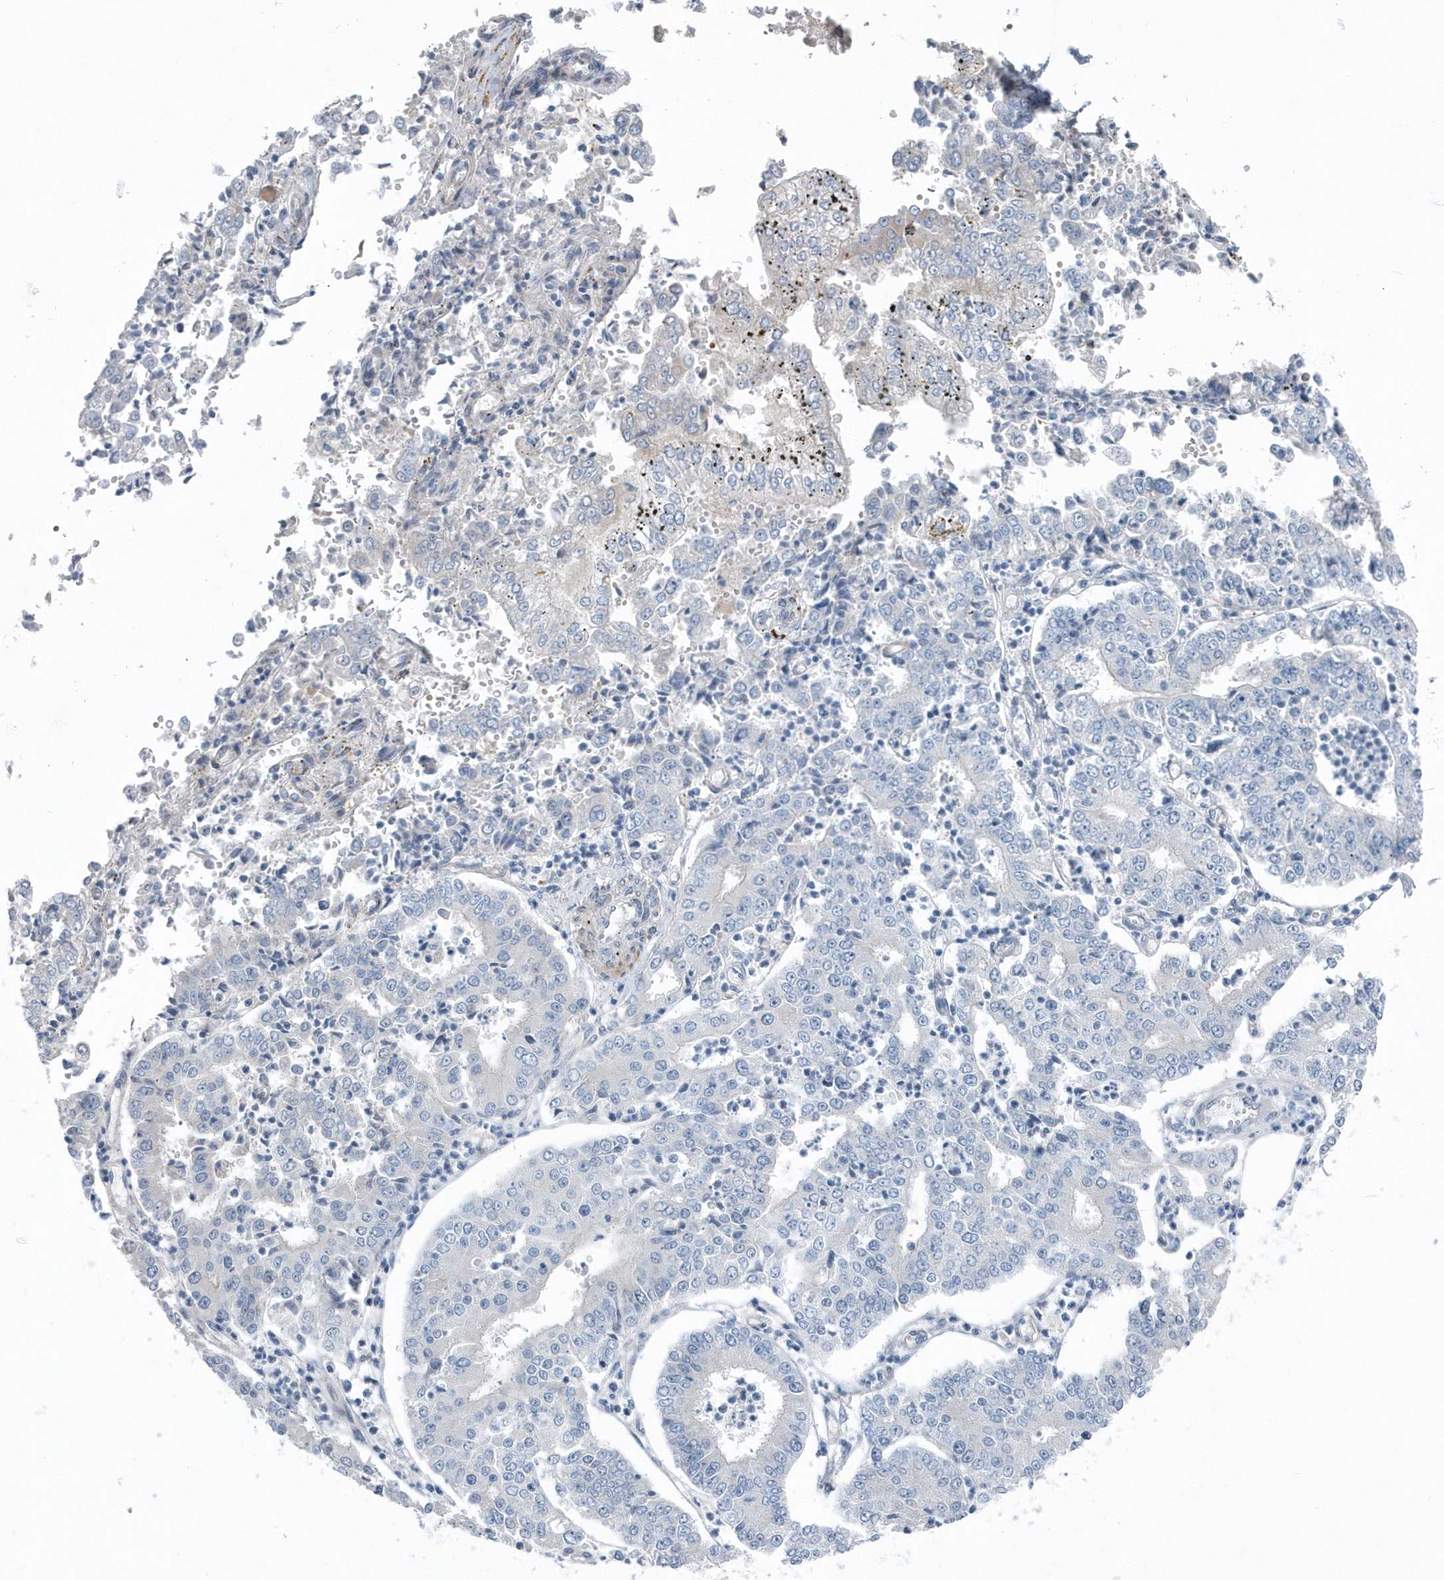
{"staining": {"intensity": "negative", "quantity": "none", "location": "none"}, "tissue": "stomach cancer", "cell_type": "Tumor cells", "image_type": "cancer", "snomed": [{"axis": "morphology", "description": "Adenocarcinoma, NOS"}, {"axis": "topography", "description": "Stomach"}], "caption": "Immunohistochemistry (IHC) image of neoplastic tissue: human stomach cancer (adenocarcinoma) stained with DAB exhibits no significant protein positivity in tumor cells. (Stains: DAB (3,3'-diaminobenzidine) IHC with hematoxylin counter stain, Microscopy: brightfield microscopy at high magnification).", "gene": "MCC", "patient": {"sex": "male", "age": 76}}